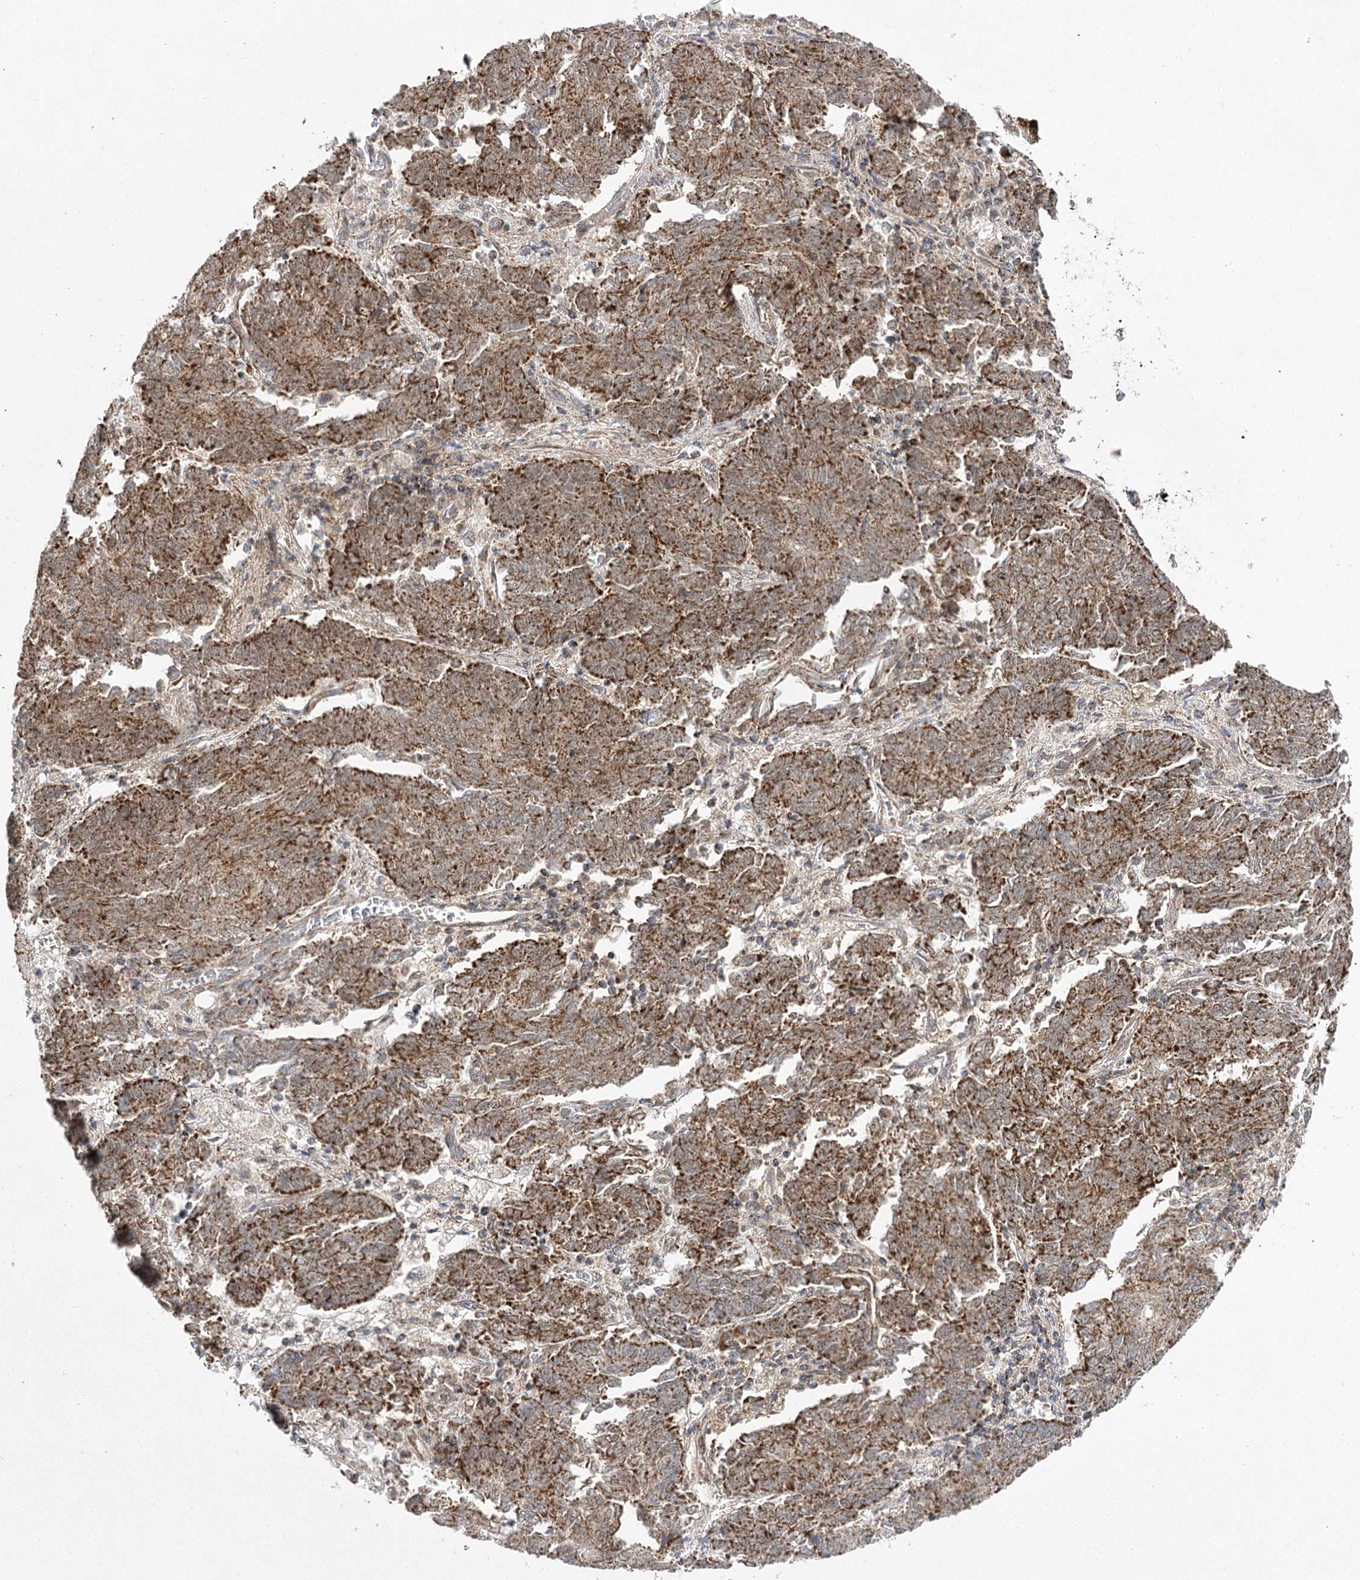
{"staining": {"intensity": "strong", "quantity": ">75%", "location": "cytoplasmic/membranous"}, "tissue": "endometrial cancer", "cell_type": "Tumor cells", "image_type": "cancer", "snomed": [{"axis": "morphology", "description": "Adenocarcinoma, NOS"}, {"axis": "topography", "description": "Endometrium"}], "caption": "The image exhibits immunohistochemical staining of endometrial adenocarcinoma. There is strong cytoplasmic/membranous staining is present in about >75% of tumor cells.", "gene": "SLC4A1AP", "patient": {"sex": "female", "age": 80}}